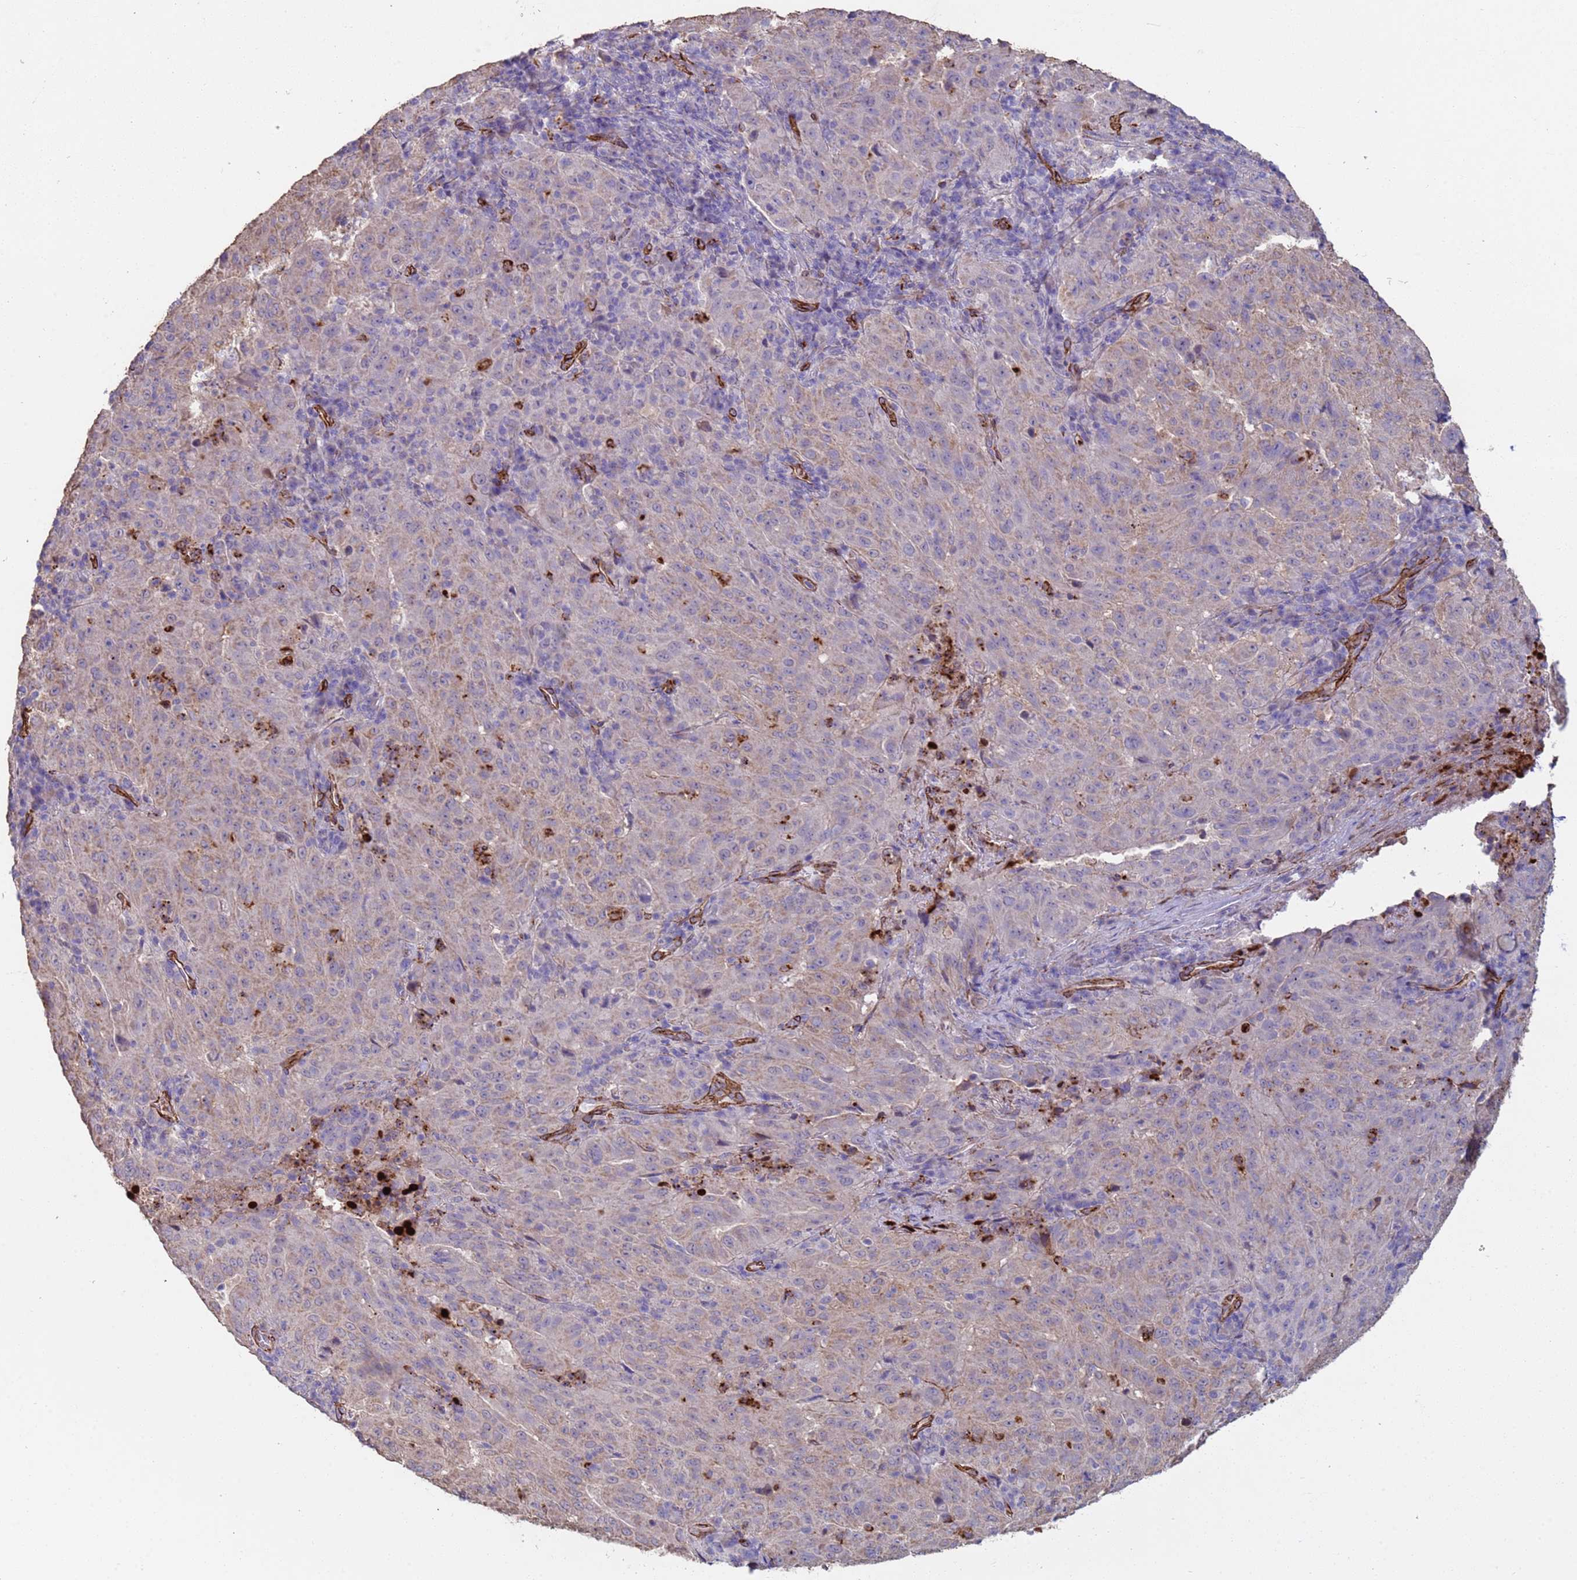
{"staining": {"intensity": "weak", "quantity": "25%-75%", "location": "cytoplasmic/membranous"}, "tissue": "pancreatic cancer", "cell_type": "Tumor cells", "image_type": "cancer", "snomed": [{"axis": "morphology", "description": "Adenocarcinoma, NOS"}, {"axis": "topography", "description": "Pancreas"}], "caption": "Tumor cells exhibit weak cytoplasmic/membranous staining in about 25%-75% of cells in pancreatic cancer (adenocarcinoma). The protein is shown in brown color, while the nuclei are stained blue.", "gene": "GASK1A", "patient": {"sex": "male", "age": 63}}